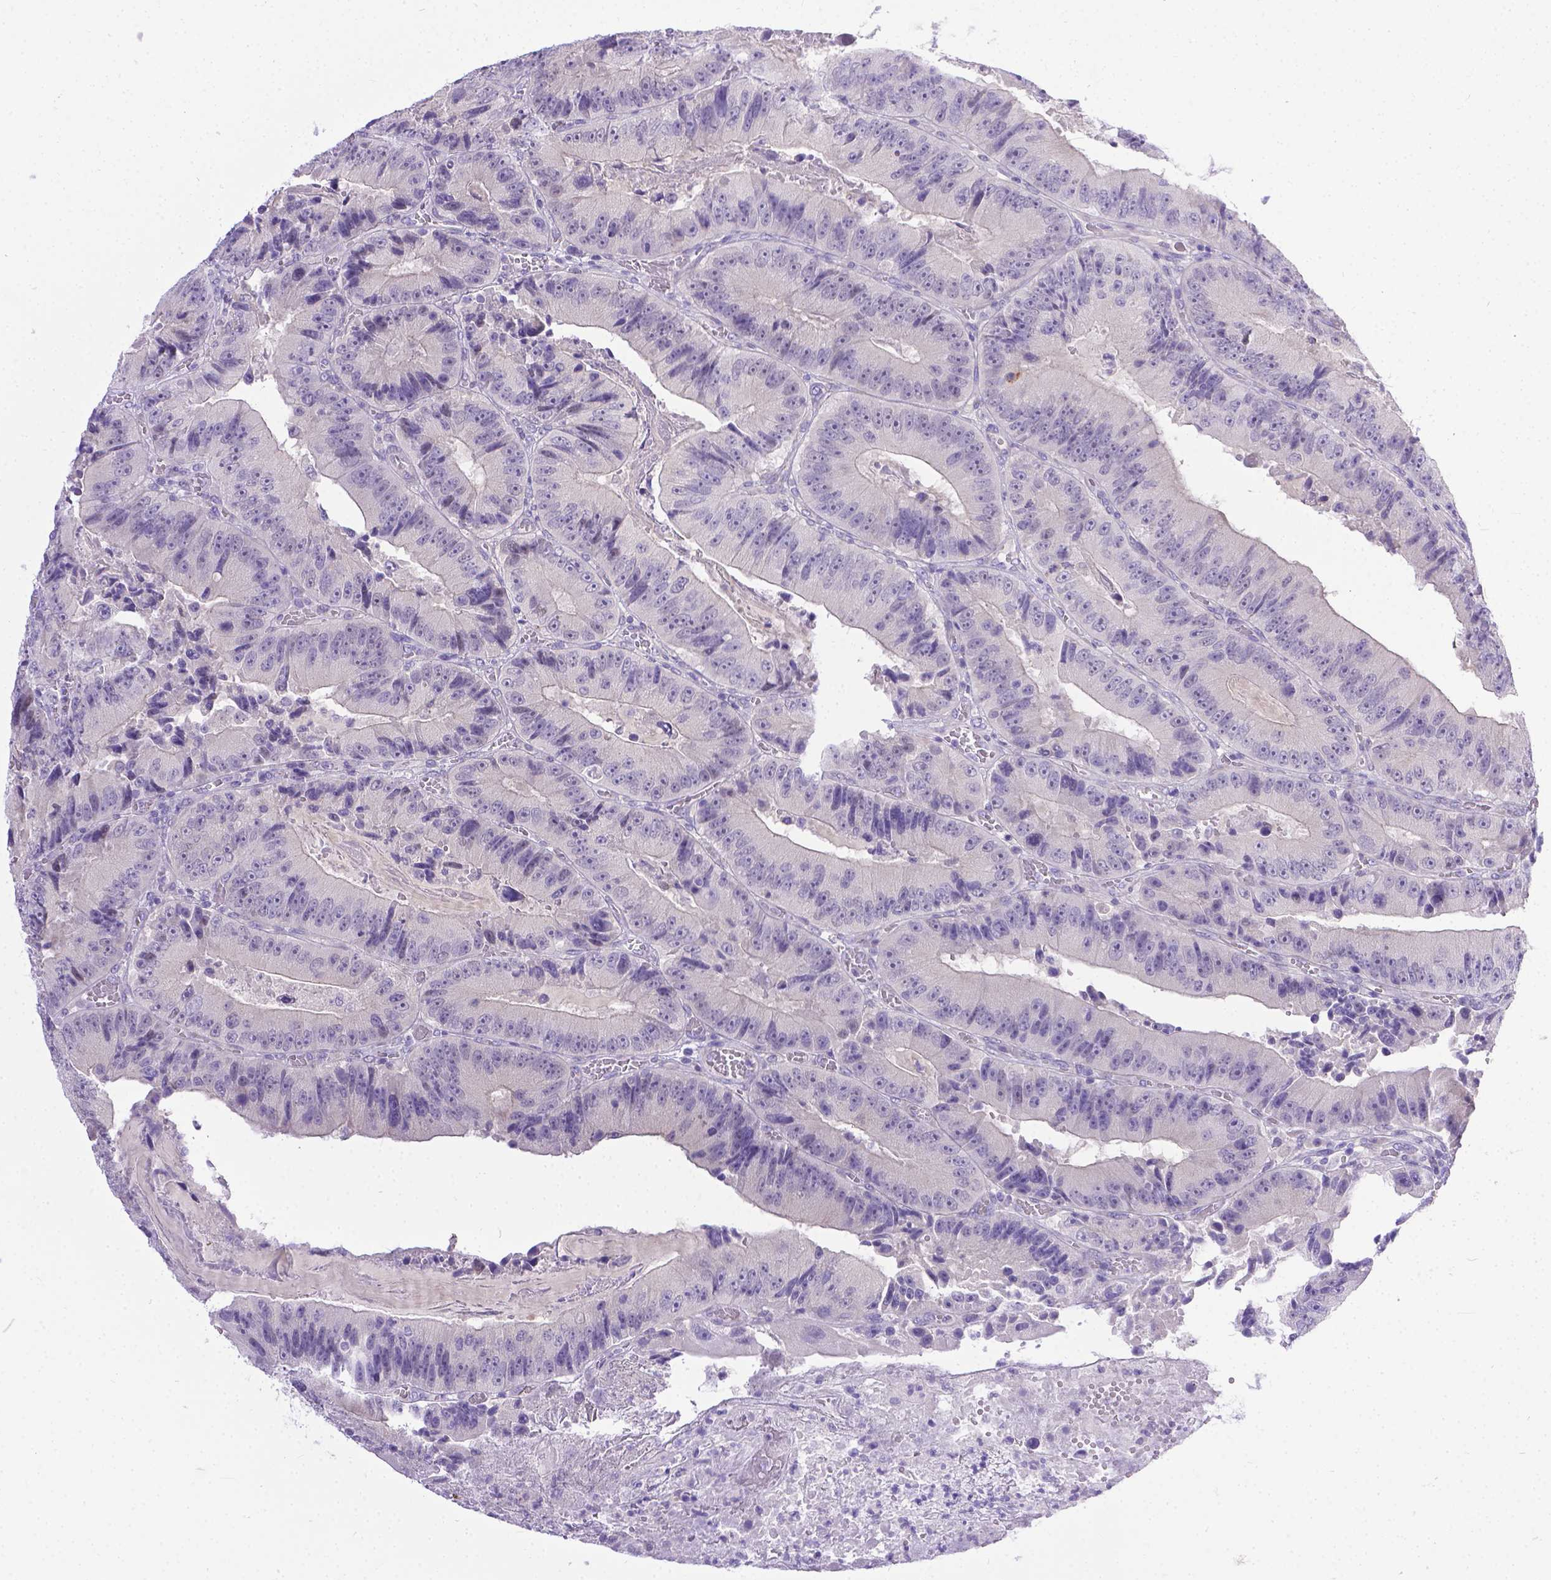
{"staining": {"intensity": "negative", "quantity": "none", "location": "none"}, "tissue": "colorectal cancer", "cell_type": "Tumor cells", "image_type": "cancer", "snomed": [{"axis": "morphology", "description": "Adenocarcinoma, NOS"}, {"axis": "topography", "description": "Colon"}], "caption": "Immunohistochemistry (IHC) histopathology image of human colorectal cancer stained for a protein (brown), which reveals no expression in tumor cells.", "gene": "TTLL6", "patient": {"sex": "female", "age": 86}}